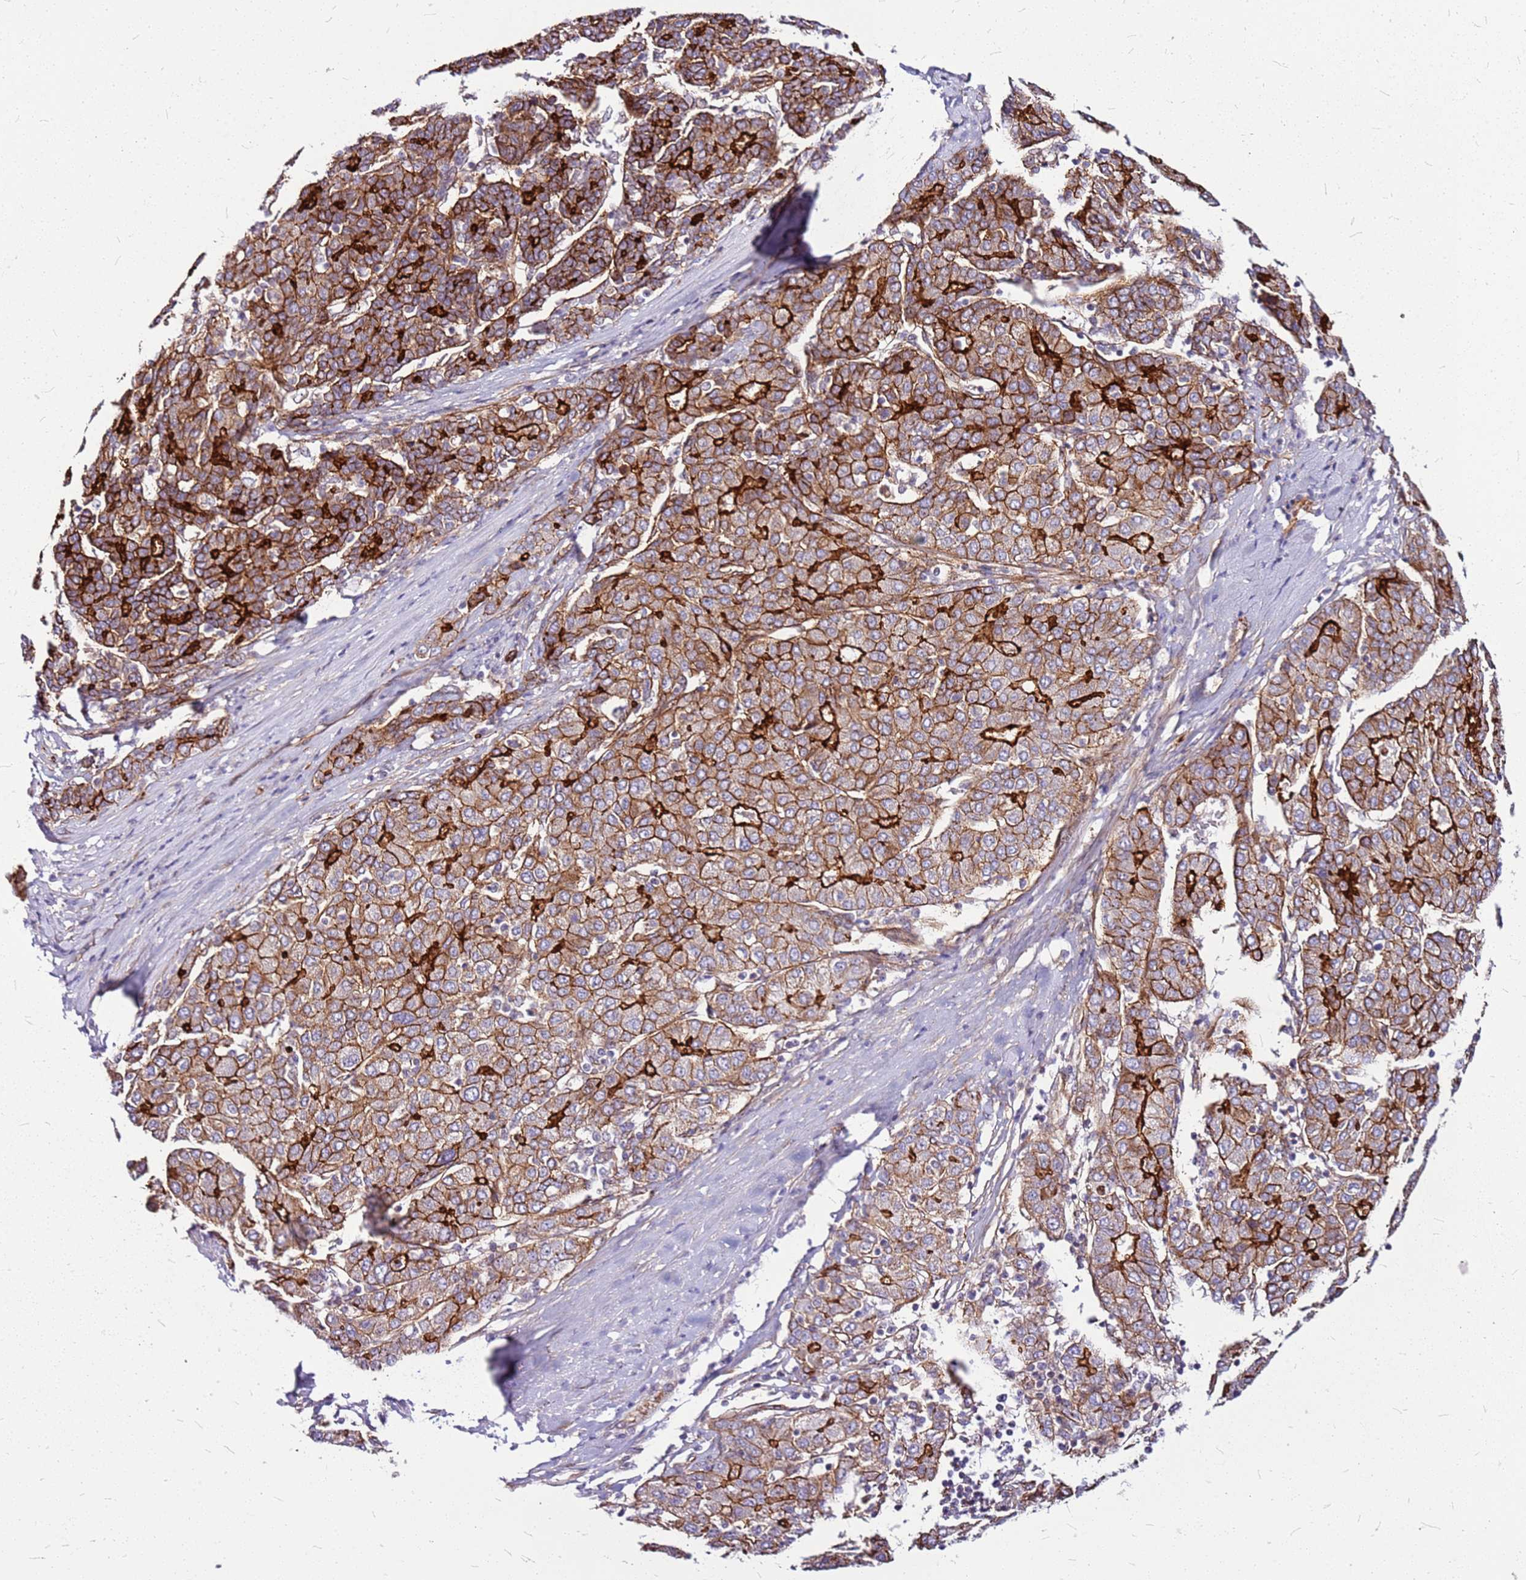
{"staining": {"intensity": "strong", "quantity": ">75%", "location": "cytoplasmic/membranous"}, "tissue": "liver cancer", "cell_type": "Tumor cells", "image_type": "cancer", "snomed": [{"axis": "morphology", "description": "Carcinoma, Hepatocellular, NOS"}, {"axis": "topography", "description": "Liver"}], "caption": "A high amount of strong cytoplasmic/membranous positivity is seen in about >75% of tumor cells in liver cancer (hepatocellular carcinoma) tissue.", "gene": "TOPAZ1", "patient": {"sex": "male", "age": 65}}